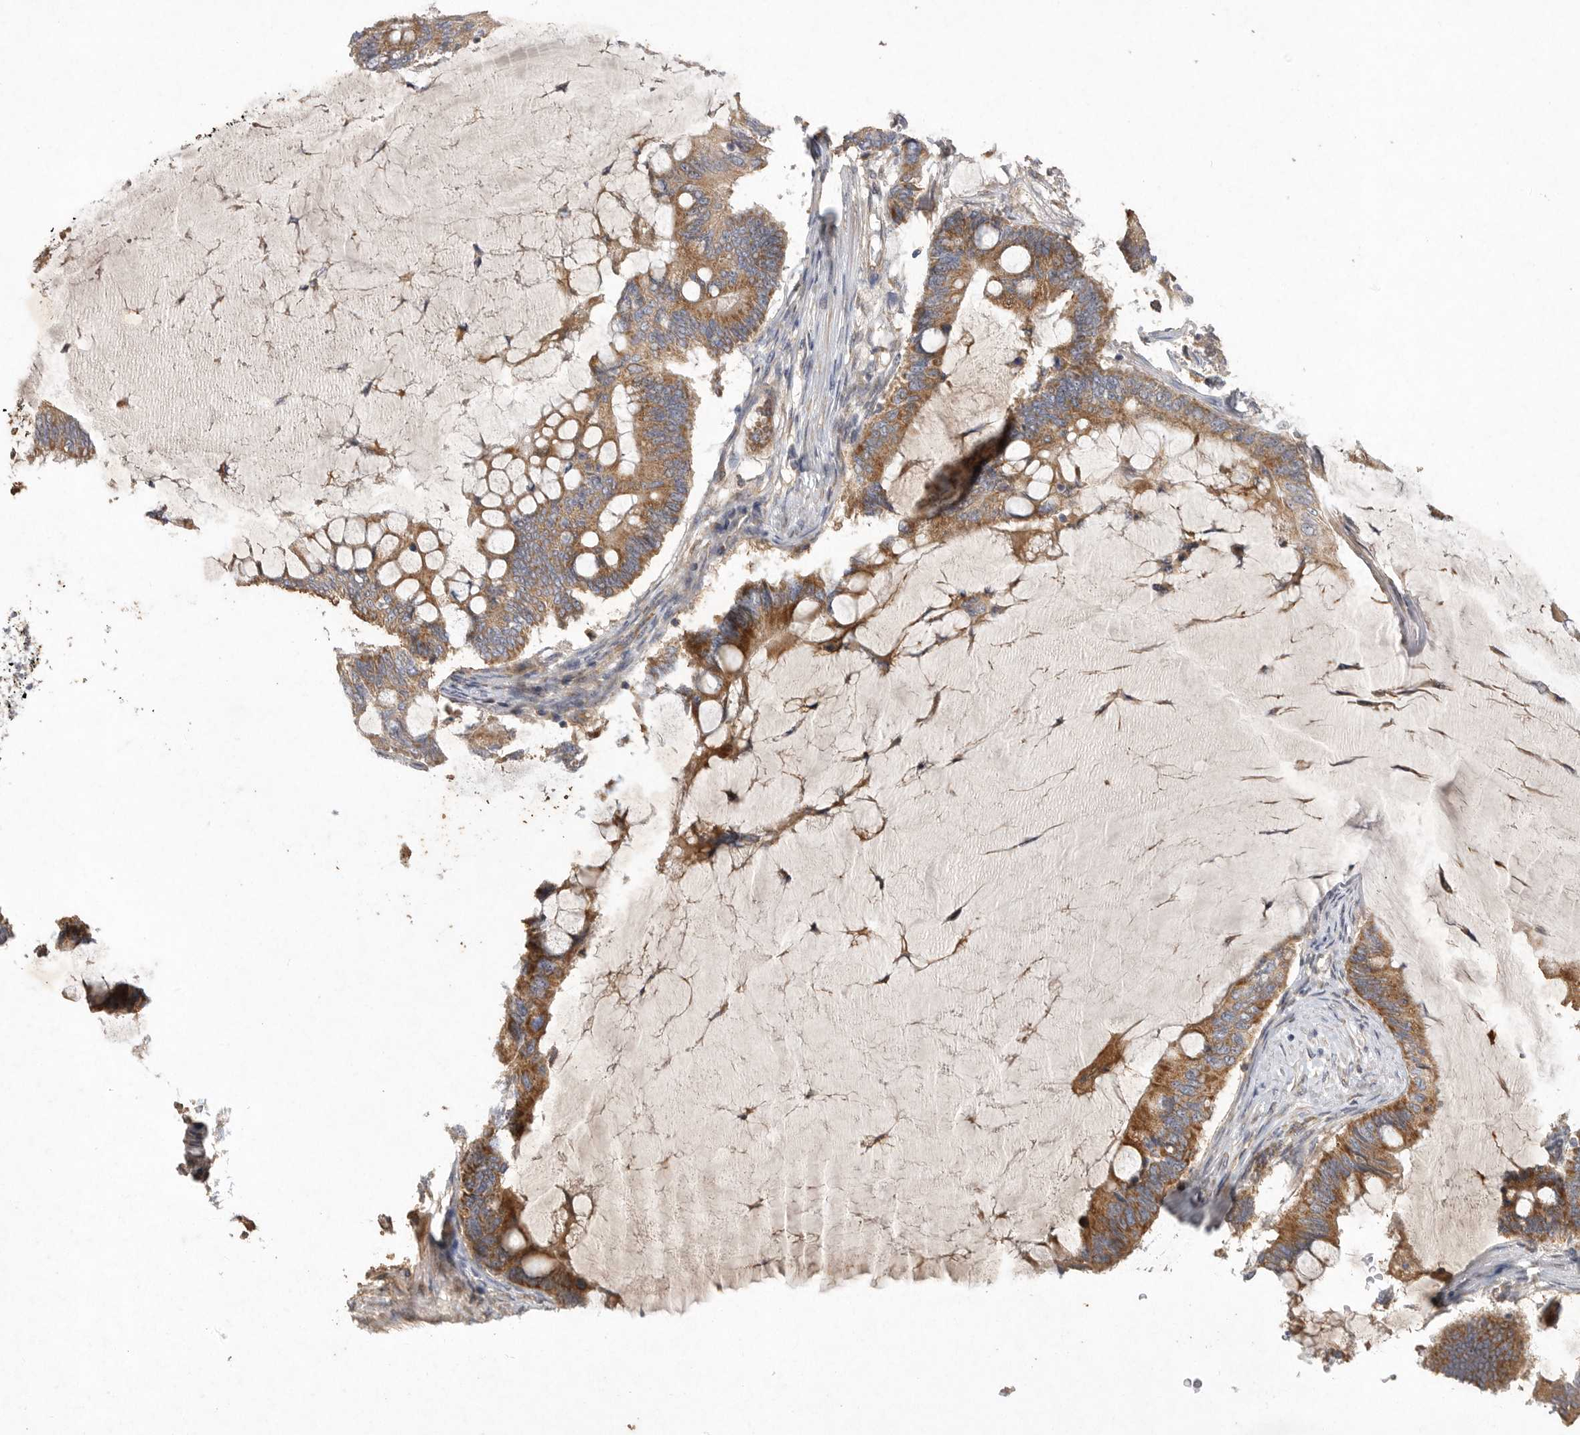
{"staining": {"intensity": "moderate", "quantity": ">75%", "location": "cytoplasmic/membranous"}, "tissue": "ovarian cancer", "cell_type": "Tumor cells", "image_type": "cancer", "snomed": [{"axis": "morphology", "description": "Cystadenocarcinoma, mucinous, NOS"}, {"axis": "topography", "description": "Ovary"}], "caption": "Ovarian mucinous cystadenocarcinoma stained with a protein marker shows moderate staining in tumor cells.", "gene": "MRPL41", "patient": {"sex": "female", "age": 61}}